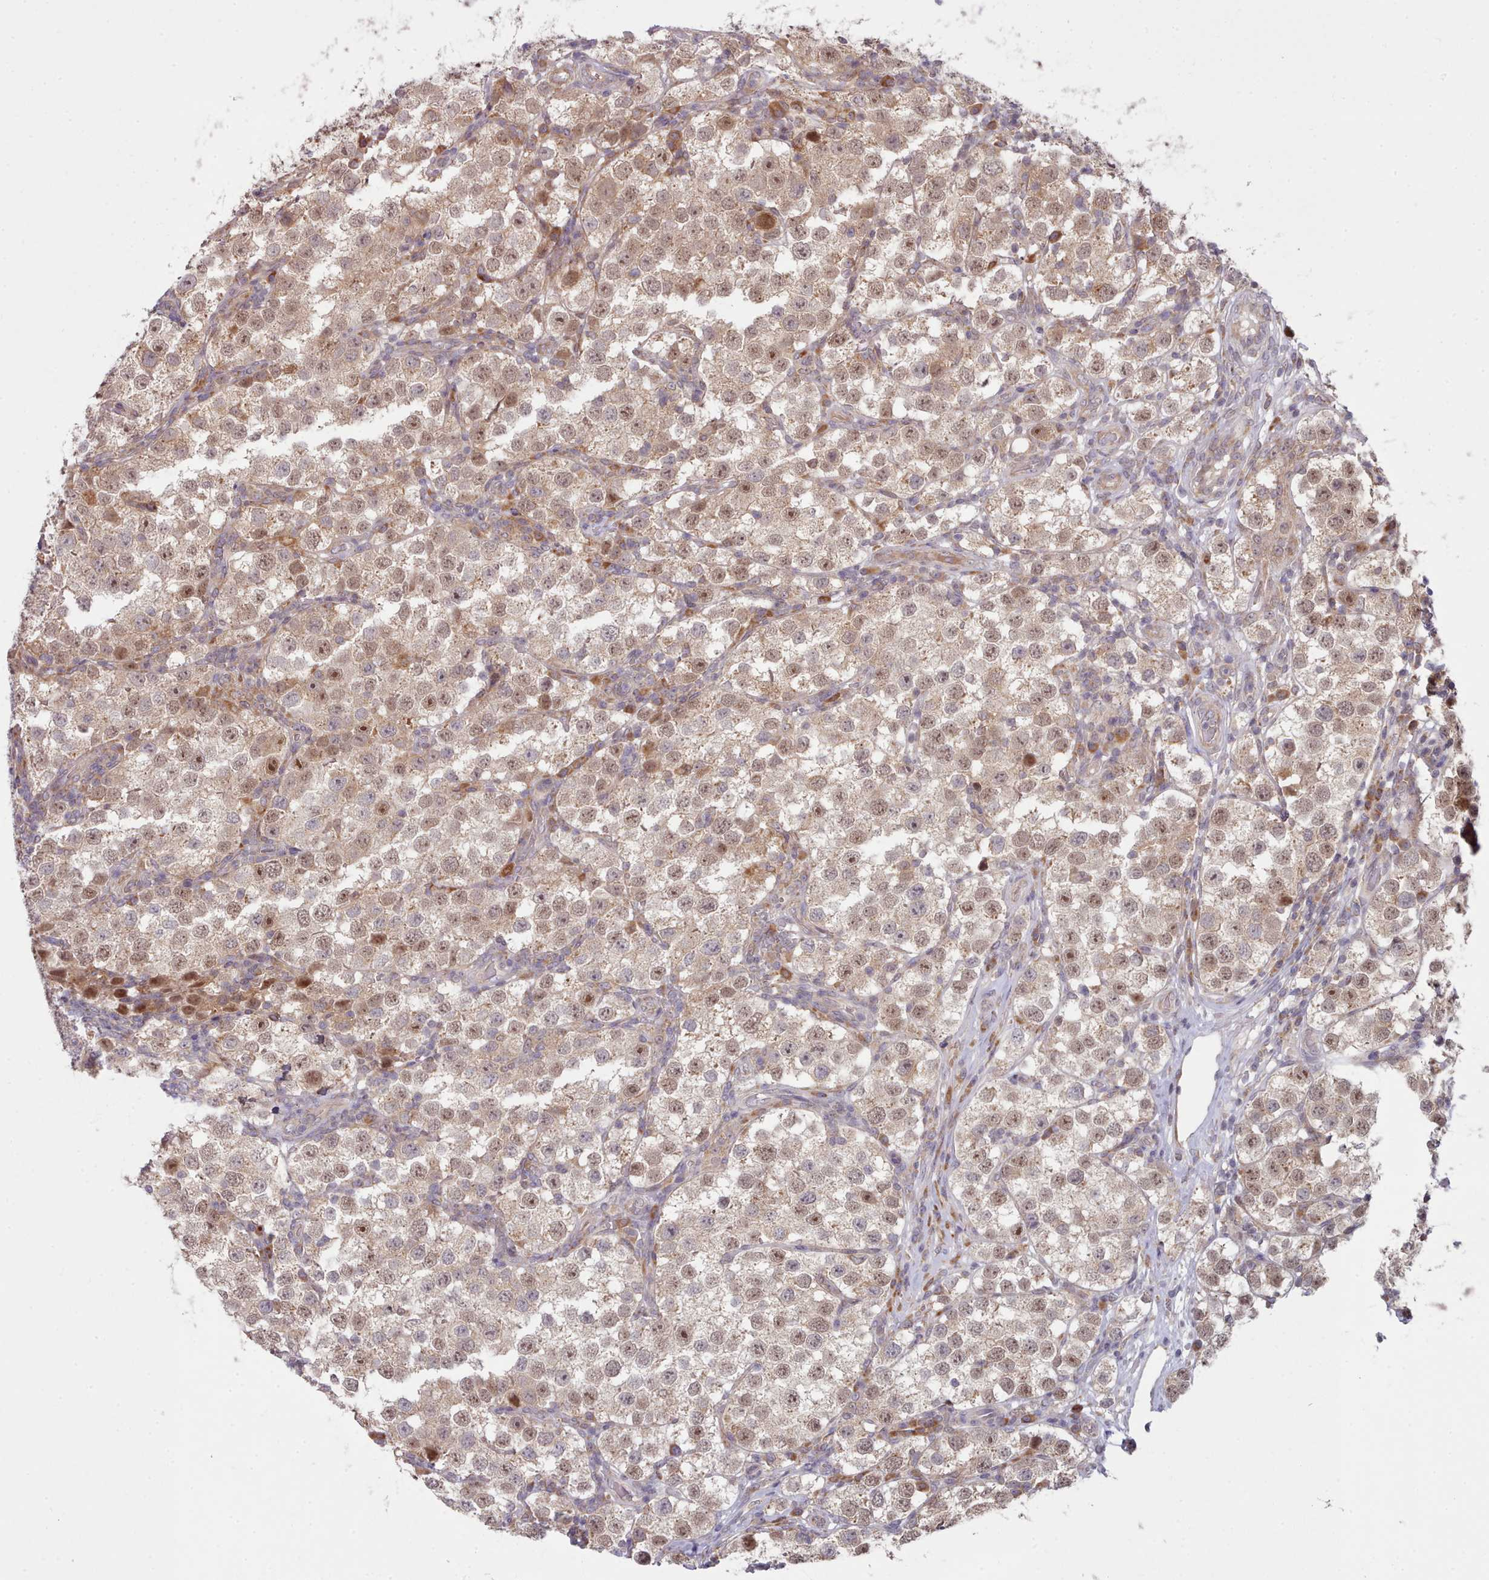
{"staining": {"intensity": "weak", "quantity": "25%-75%", "location": "cytoplasmic/membranous,nuclear"}, "tissue": "testis cancer", "cell_type": "Tumor cells", "image_type": "cancer", "snomed": [{"axis": "morphology", "description": "Seminoma, NOS"}, {"axis": "topography", "description": "Testis"}], "caption": "Testis seminoma stained with immunohistochemistry (IHC) shows weak cytoplasmic/membranous and nuclear staining in approximately 25%-75% of tumor cells.", "gene": "TRIM26", "patient": {"sex": "male", "age": 37}}